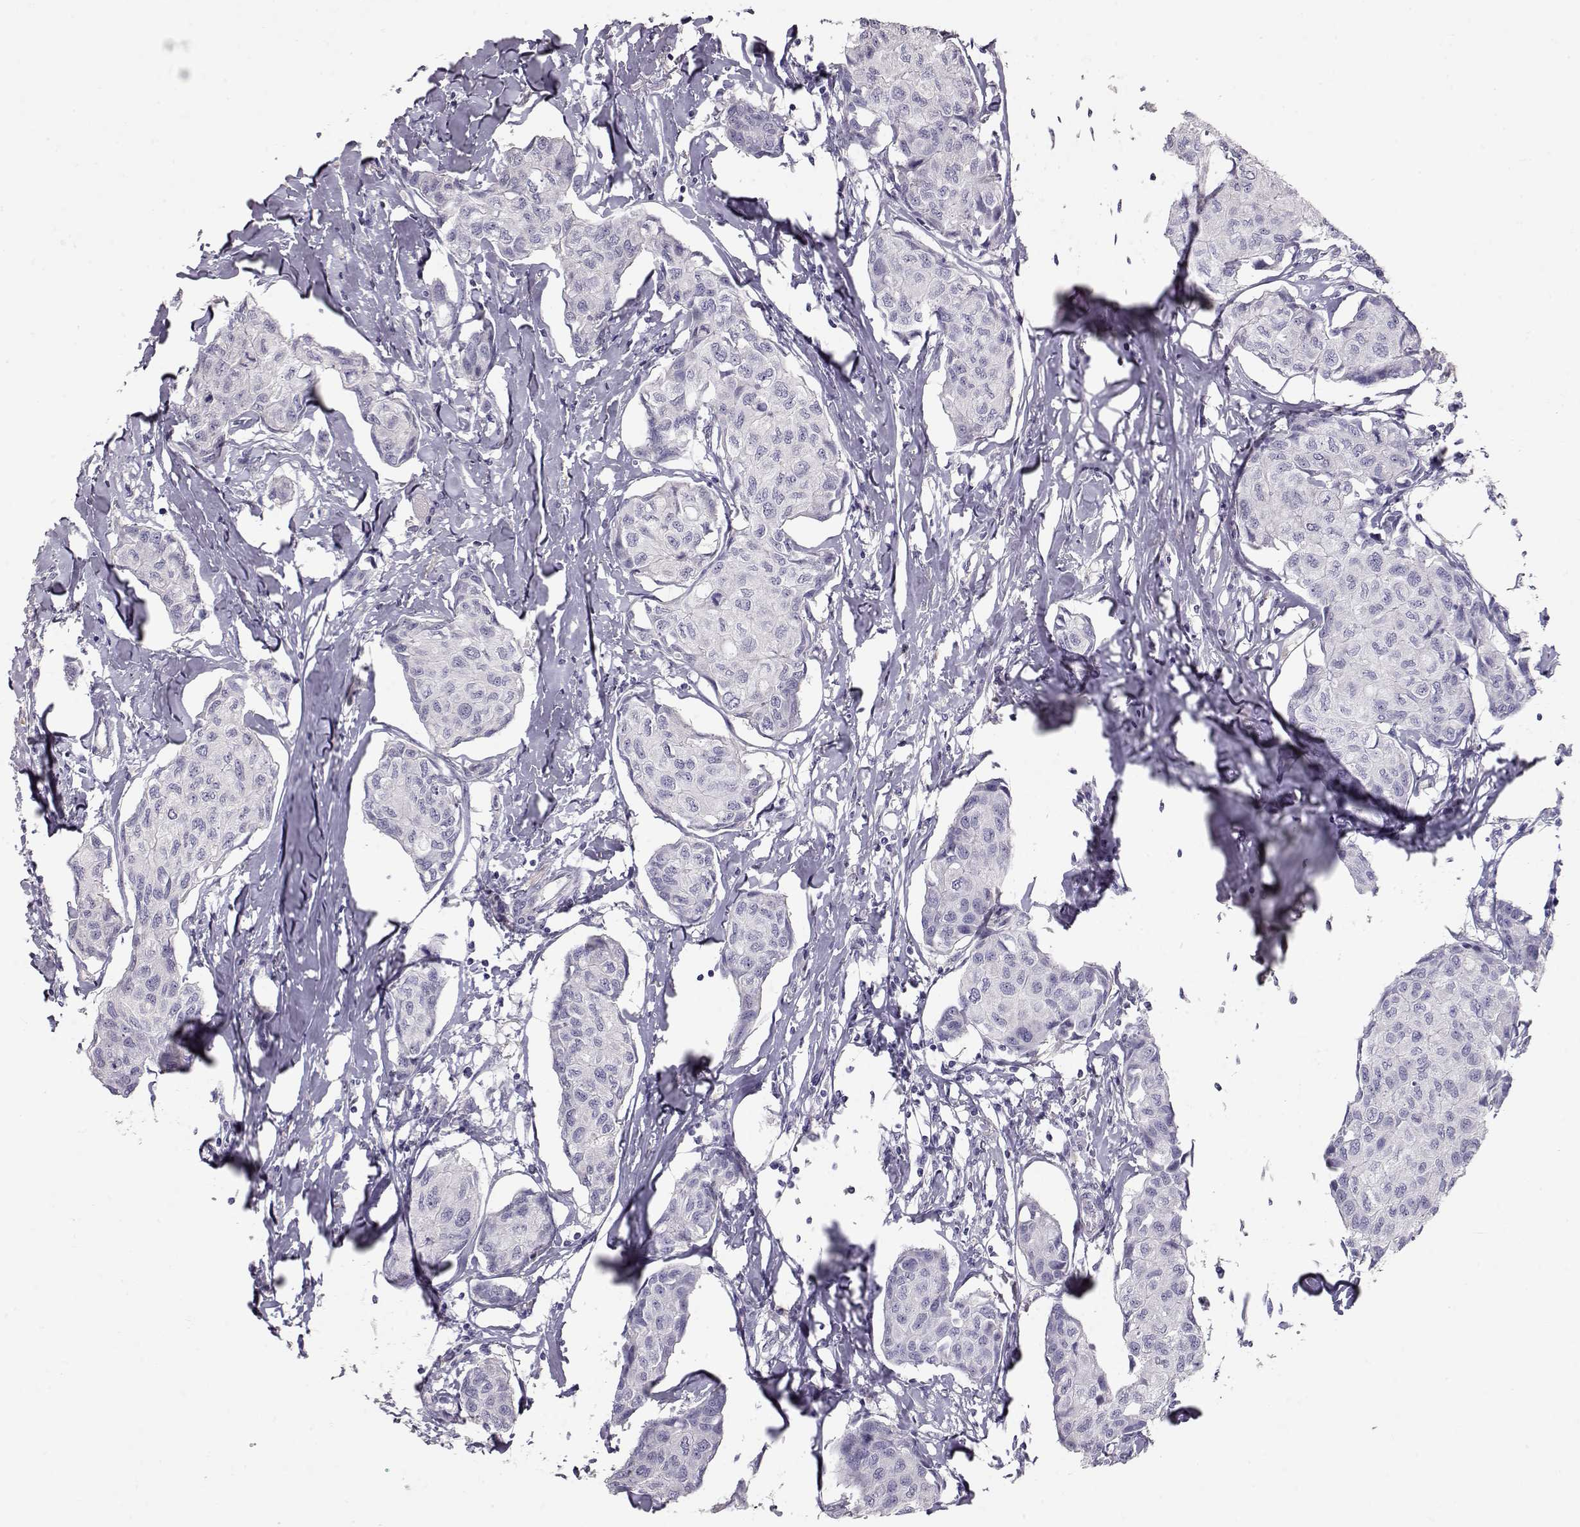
{"staining": {"intensity": "negative", "quantity": "none", "location": "none"}, "tissue": "breast cancer", "cell_type": "Tumor cells", "image_type": "cancer", "snomed": [{"axis": "morphology", "description": "Duct carcinoma"}, {"axis": "topography", "description": "Breast"}], "caption": "A histopathology image of invasive ductal carcinoma (breast) stained for a protein displays no brown staining in tumor cells.", "gene": "SLC18A1", "patient": {"sex": "female", "age": 80}}